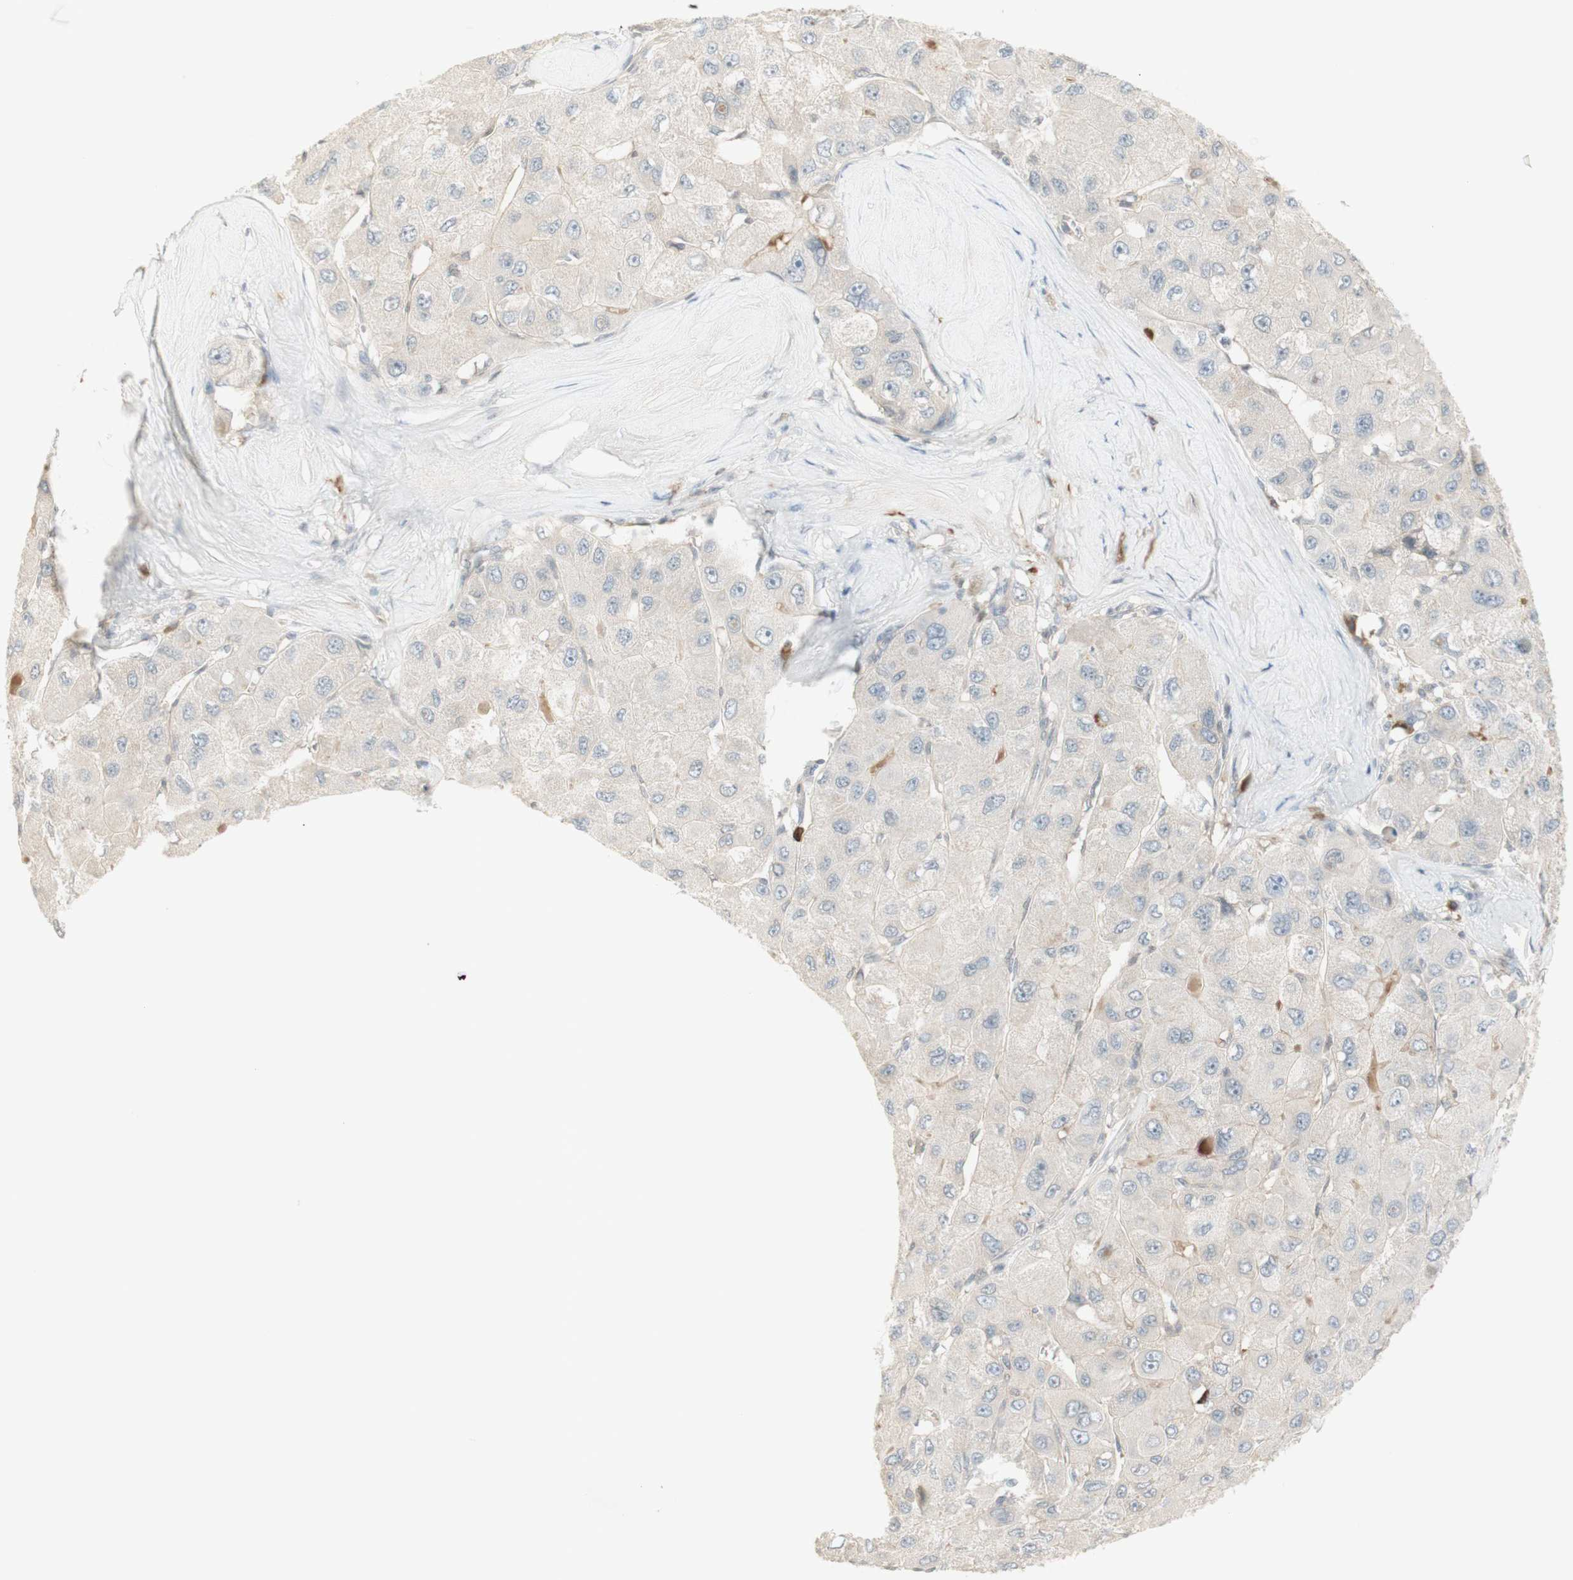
{"staining": {"intensity": "negative", "quantity": "none", "location": "none"}, "tissue": "liver cancer", "cell_type": "Tumor cells", "image_type": "cancer", "snomed": [{"axis": "morphology", "description": "Carcinoma, Hepatocellular, NOS"}, {"axis": "topography", "description": "Liver"}], "caption": "This is an immunohistochemistry (IHC) photomicrograph of human liver cancer (hepatocellular carcinoma). There is no expression in tumor cells.", "gene": "NID1", "patient": {"sex": "male", "age": 80}}